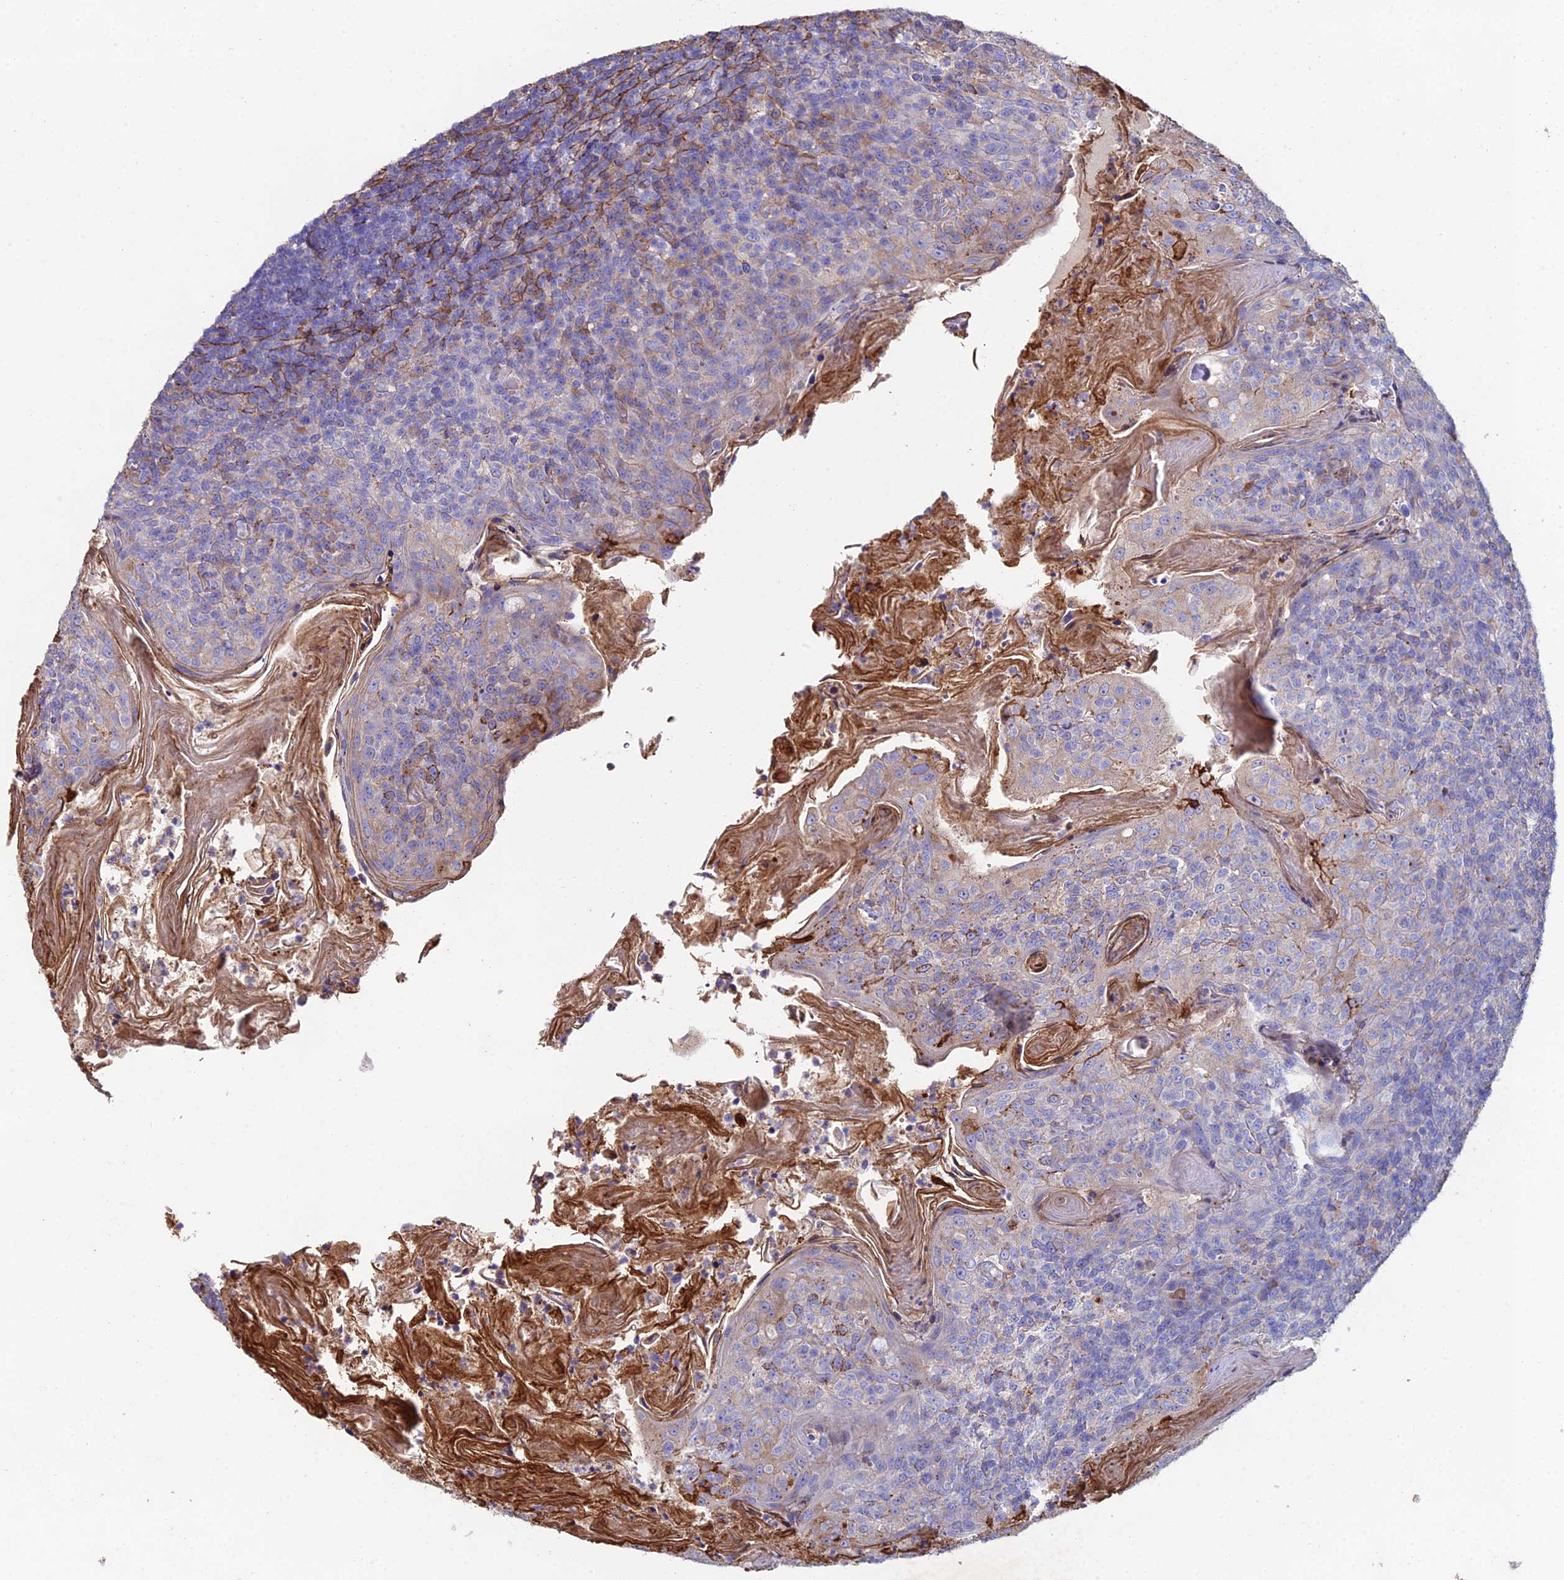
{"staining": {"intensity": "negative", "quantity": "none", "location": "none"}, "tissue": "tonsil", "cell_type": "Germinal center cells", "image_type": "normal", "snomed": [{"axis": "morphology", "description": "Normal tissue, NOS"}, {"axis": "topography", "description": "Tonsil"}], "caption": "IHC histopathology image of benign tonsil: human tonsil stained with DAB demonstrates no significant protein positivity in germinal center cells. (Immunohistochemistry (ihc), brightfield microscopy, high magnification).", "gene": "C6", "patient": {"sex": "female", "age": 10}}